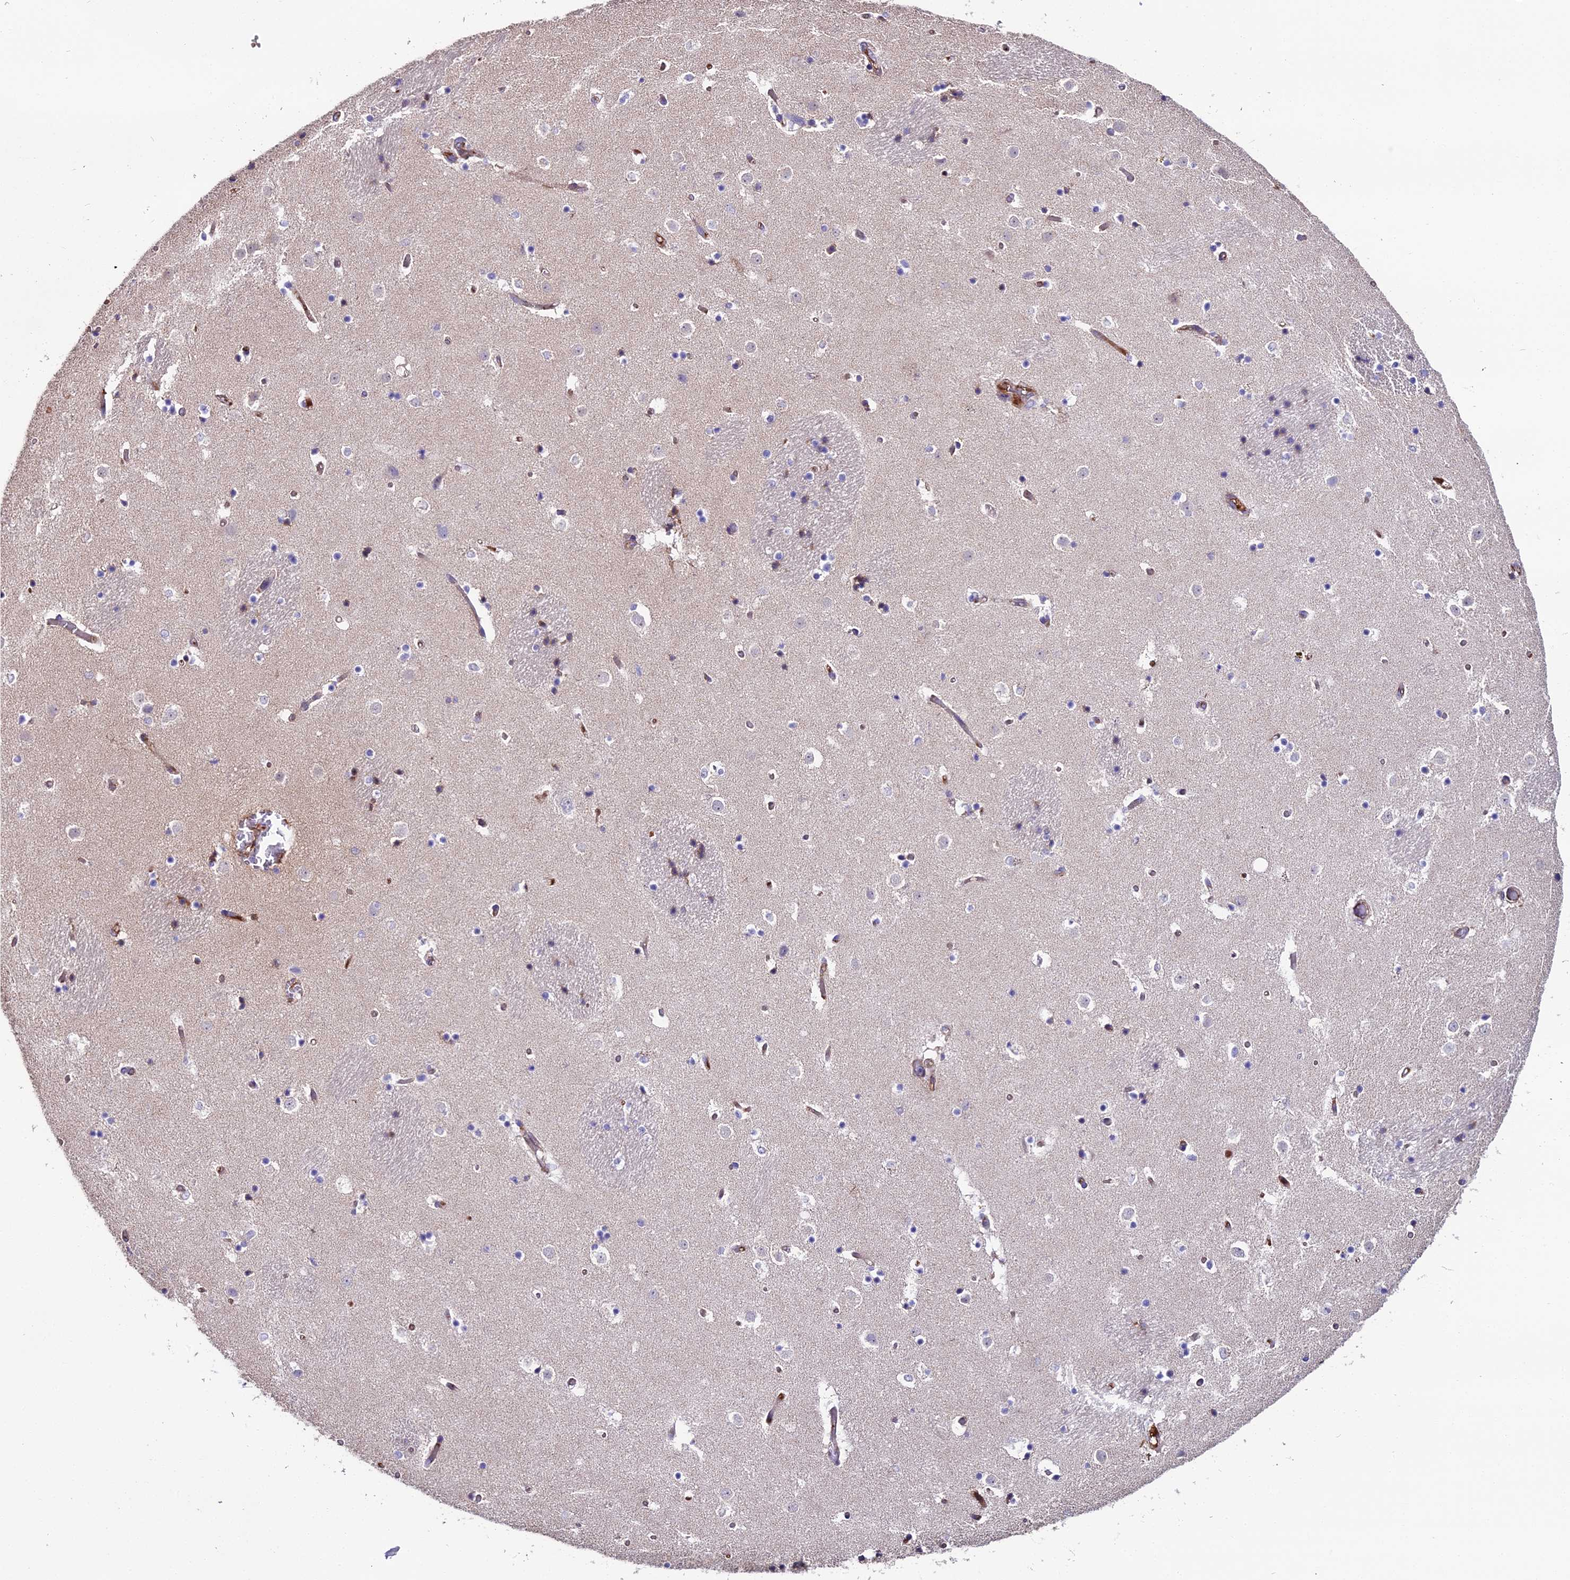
{"staining": {"intensity": "negative", "quantity": "none", "location": "none"}, "tissue": "caudate", "cell_type": "Glial cells", "image_type": "normal", "snomed": [{"axis": "morphology", "description": "Normal tissue, NOS"}, {"axis": "topography", "description": "Lateral ventricle wall"}], "caption": "Photomicrograph shows no significant protein expression in glial cells of benign caudate.", "gene": "BEX4", "patient": {"sex": "female", "age": 52}}